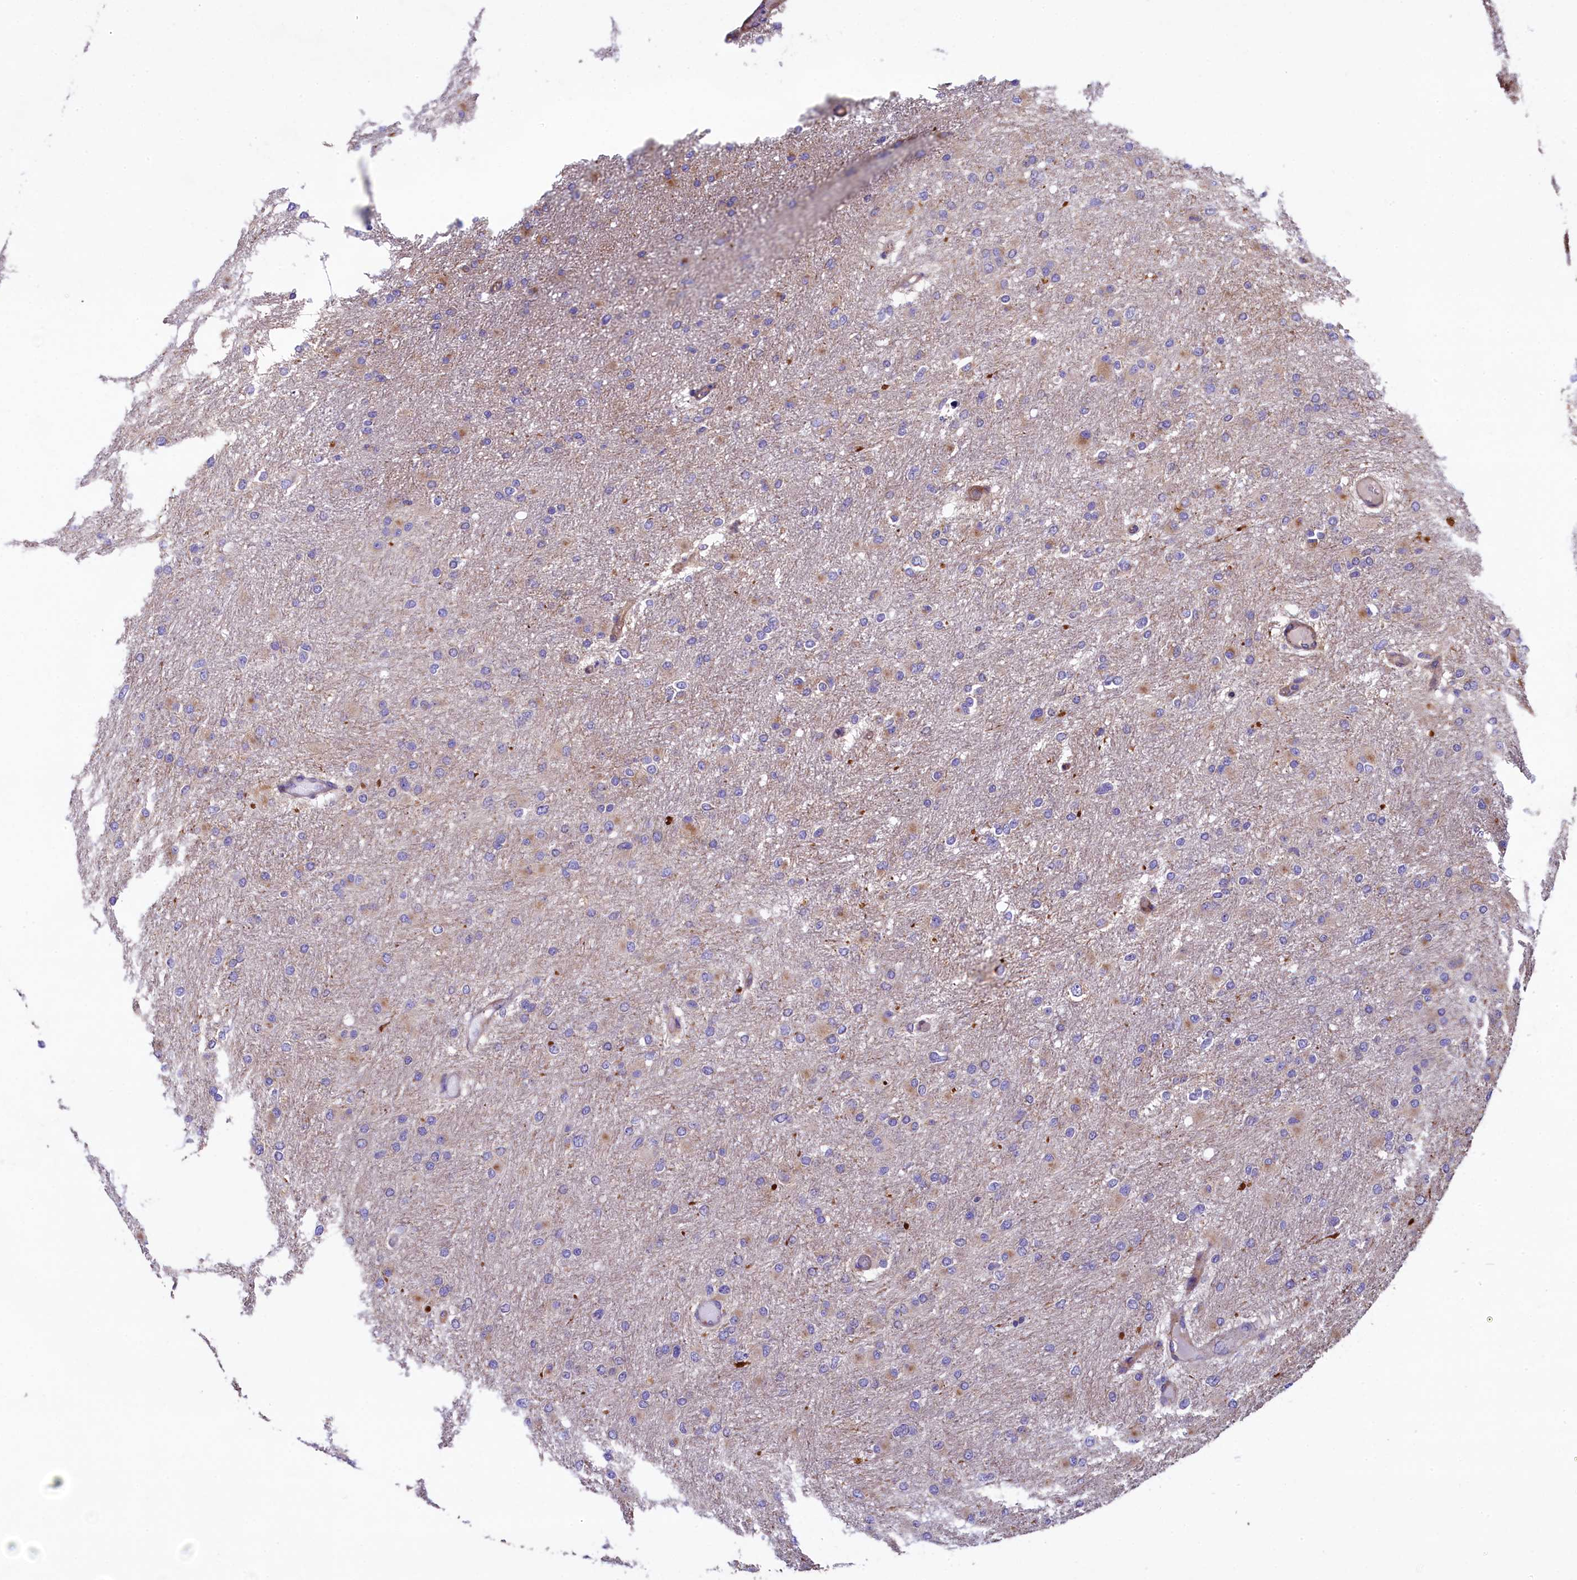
{"staining": {"intensity": "negative", "quantity": "none", "location": "none"}, "tissue": "glioma", "cell_type": "Tumor cells", "image_type": "cancer", "snomed": [{"axis": "morphology", "description": "Glioma, malignant, High grade"}, {"axis": "topography", "description": "Cerebral cortex"}], "caption": "High-grade glioma (malignant) stained for a protein using immunohistochemistry (IHC) shows no staining tumor cells.", "gene": "GPR21", "patient": {"sex": "female", "age": 36}}